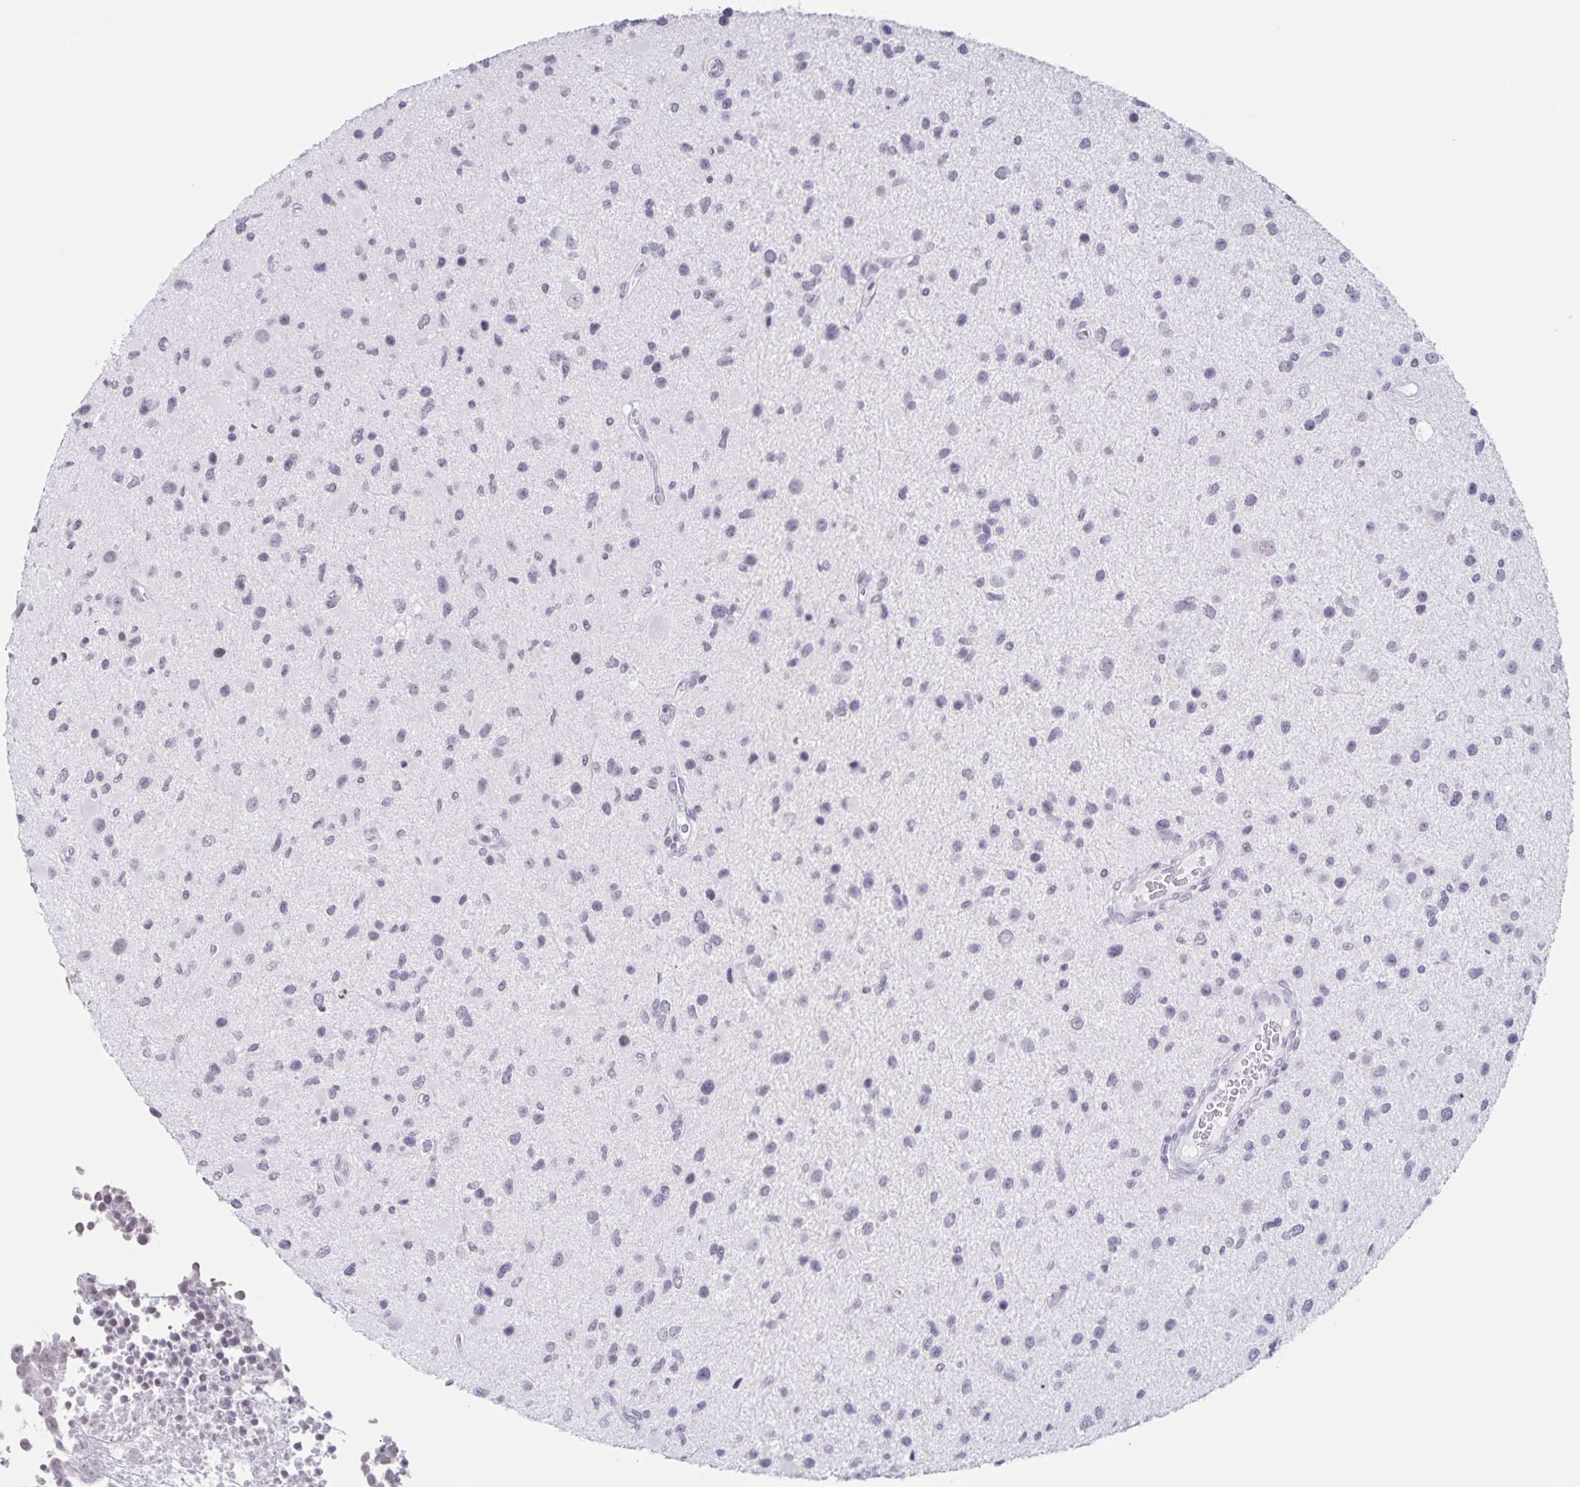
{"staining": {"intensity": "negative", "quantity": "none", "location": "none"}, "tissue": "glioma", "cell_type": "Tumor cells", "image_type": "cancer", "snomed": [{"axis": "morphology", "description": "Glioma, malignant, Low grade"}, {"axis": "topography", "description": "Brain"}], "caption": "Protein analysis of low-grade glioma (malignant) shows no significant expression in tumor cells. (DAB (3,3'-diaminobenzidine) immunohistochemistry with hematoxylin counter stain).", "gene": "LCE6A", "patient": {"sex": "female", "age": 32}}